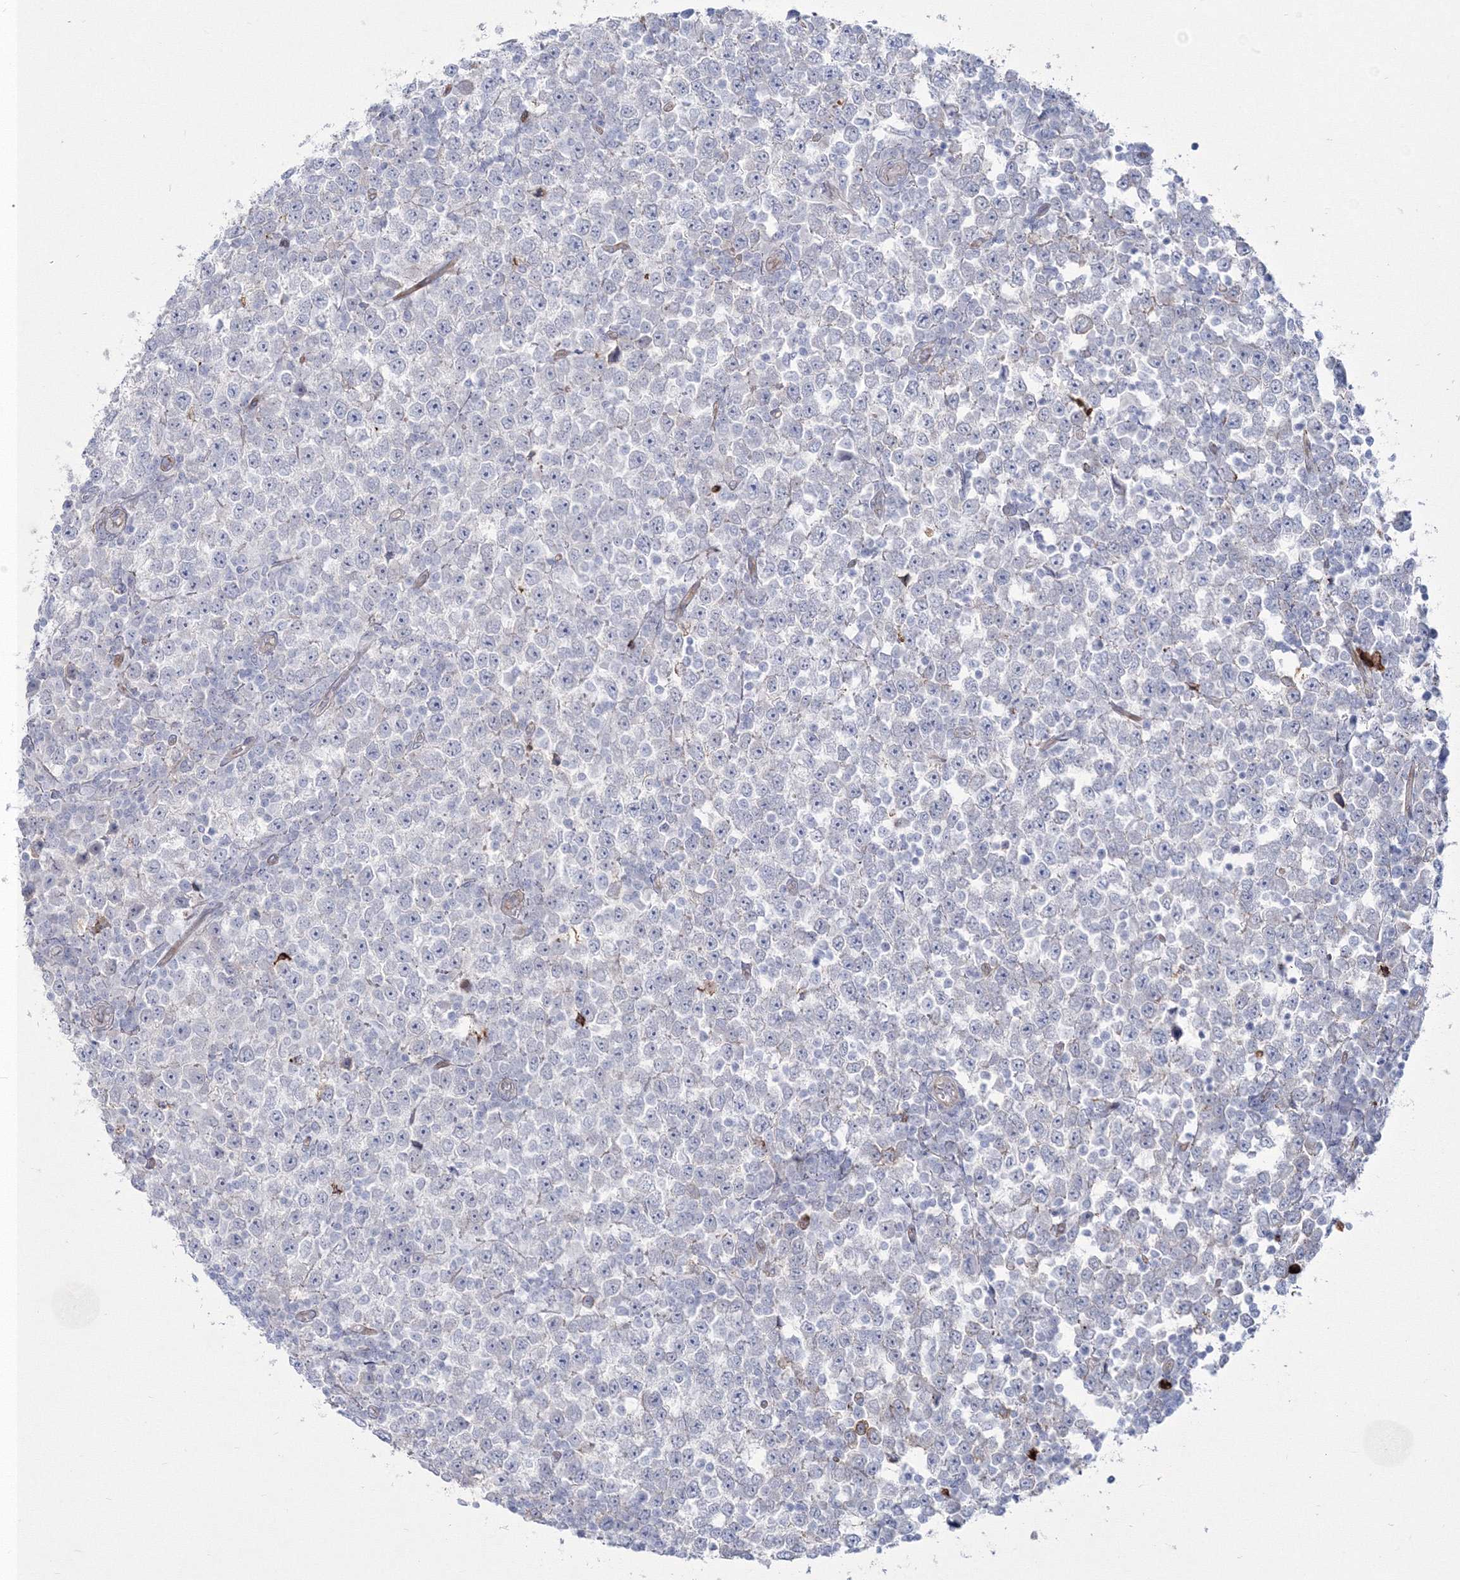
{"staining": {"intensity": "negative", "quantity": "none", "location": "none"}, "tissue": "testis cancer", "cell_type": "Tumor cells", "image_type": "cancer", "snomed": [{"axis": "morphology", "description": "Seminoma, NOS"}, {"axis": "topography", "description": "Testis"}], "caption": "The image shows no staining of tumor cells in testis cancer.", "gene": "HYAL2", "patient": {"sex": "male", "age": 65}}